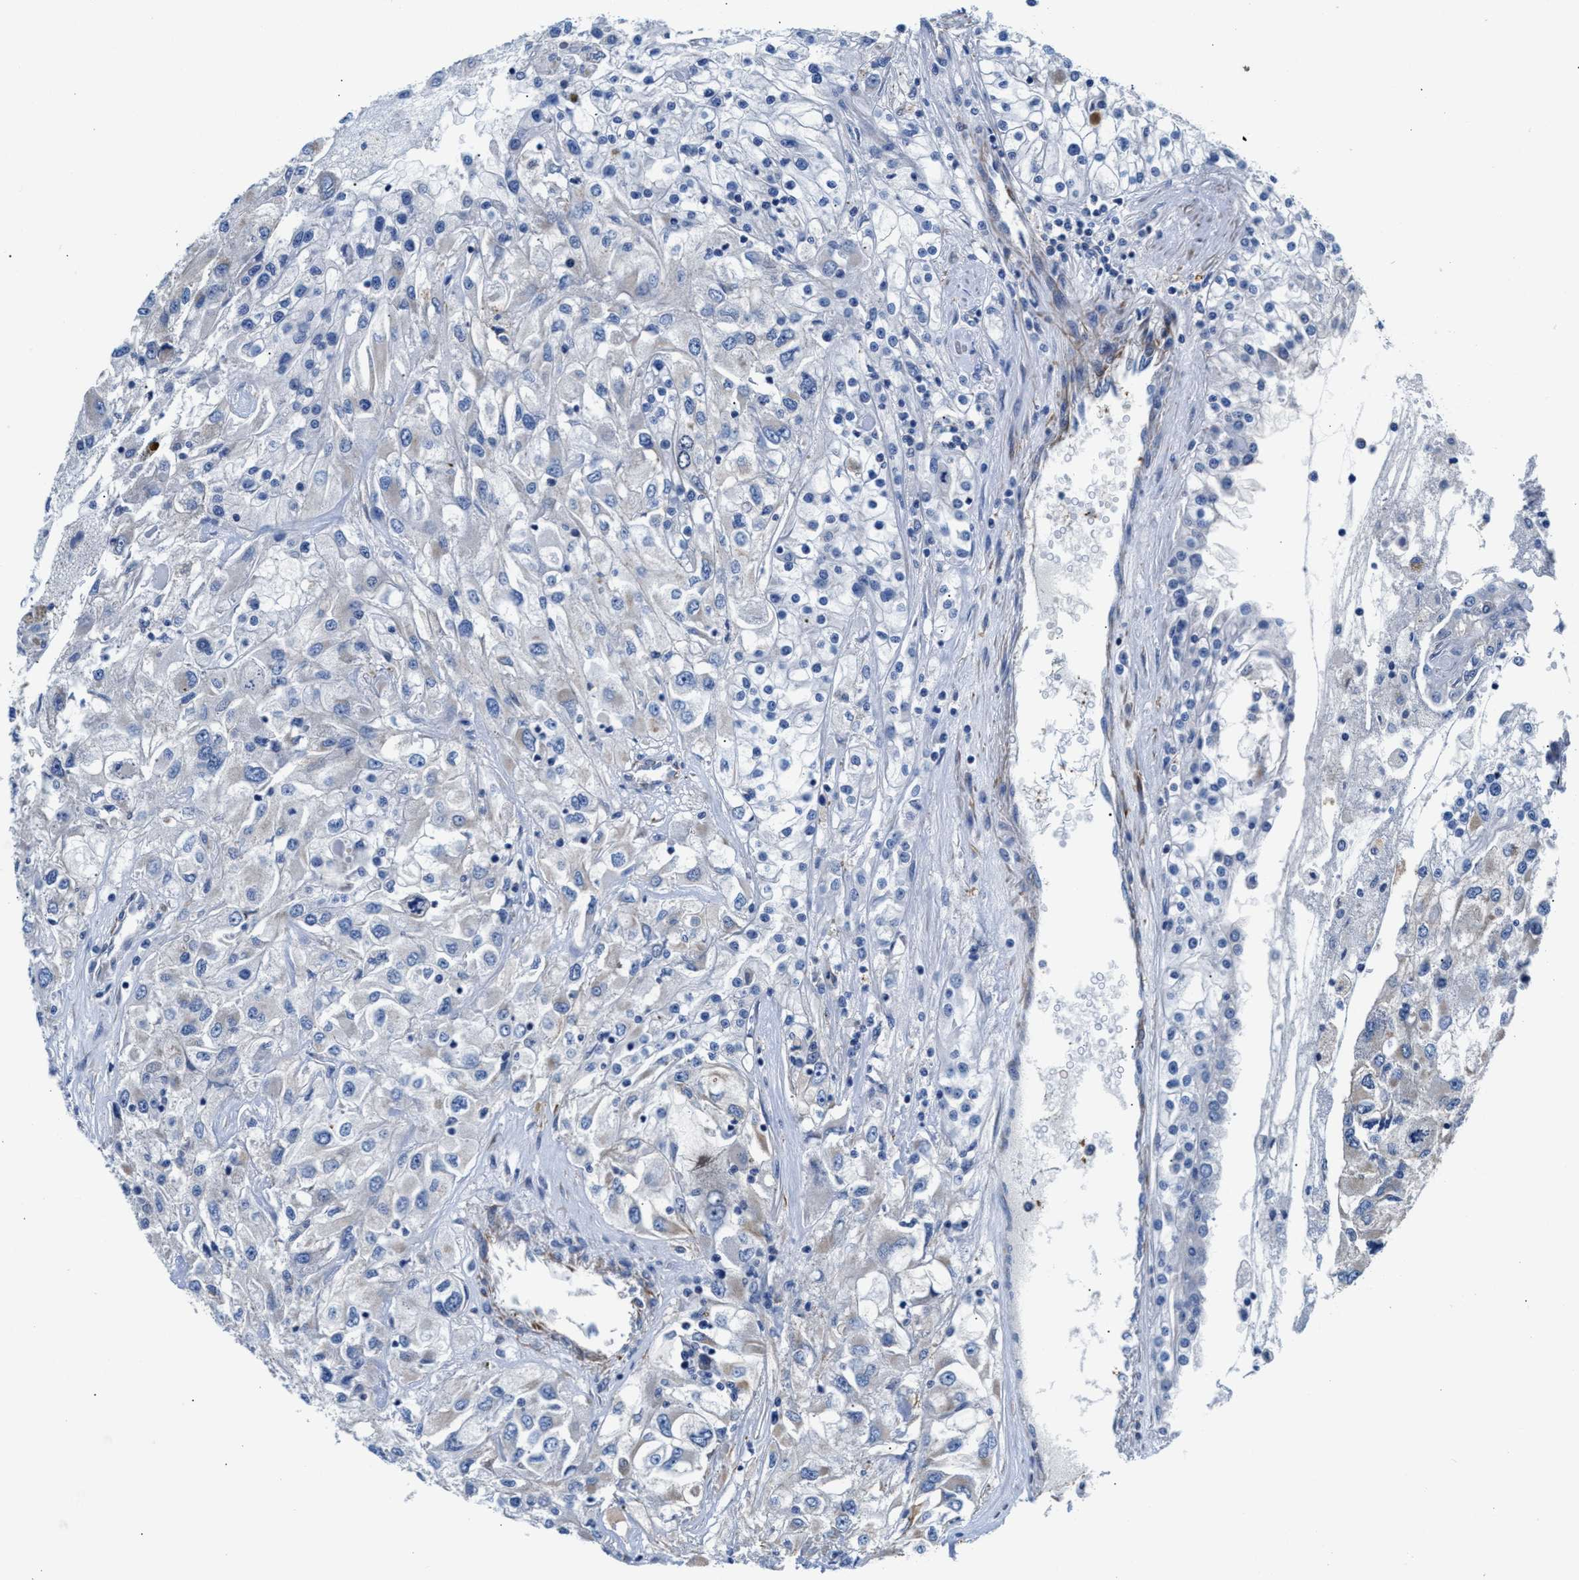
{"staining": {"intensity": "negative", "quantity": "none", "location": "none"}, "tissue": "renal cancer", "cell_type": "Tumor cells", "image_type": "cancer", "snomed": [{"axis": "morphology", "description": "Adenocarcinoma, NOS"}, {"axis": "topography", "description": "Kidney"}], "caption": "Immunohistochemical staining of renal cancer (adenocarcinoma) reveals no significant positivity in tumor cells.", "gene": "PARG", "patient": {"sex": "female", "age": 52}}